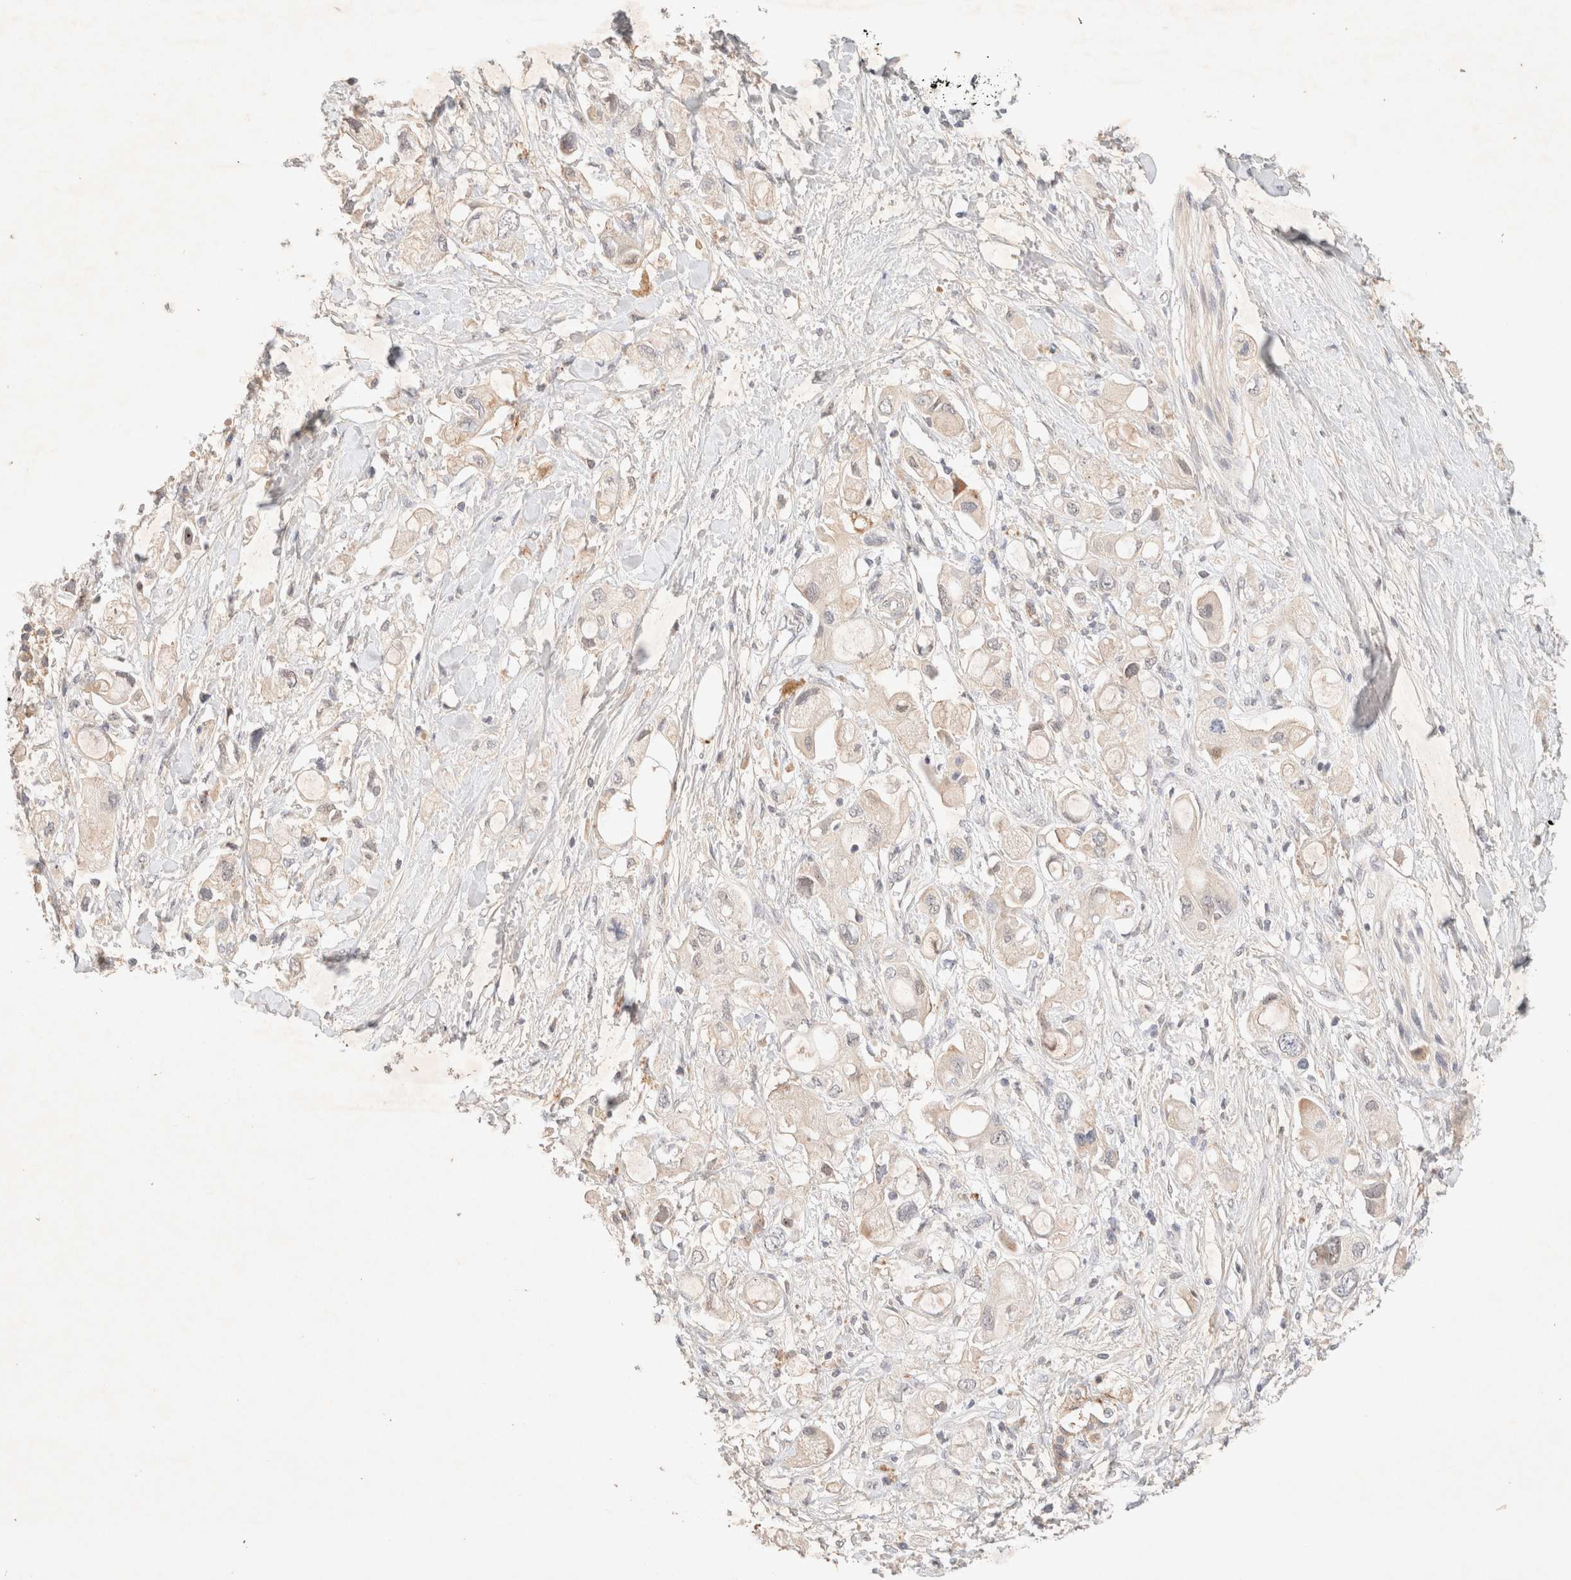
{"staining": {"intensity": "weak", "quantity": "<25%", "location": "cytoplasmic/membranous"}, "tissue": "pancreatic cancer", "cell_type": "Tumor cells", "image_type": "cancer", "snomed": [{"axis": "morphology", "description": "Adenocarcinoma, NOS"}, {"axis": "topography", "description": "Pancreas"}], "caption": "The image reveals no significant staining in tumor cells of pancreatic cancer. Nuclei are stained in blue.", "gene": "SARM1", "patient": {"sex": "female", "age": 56}}